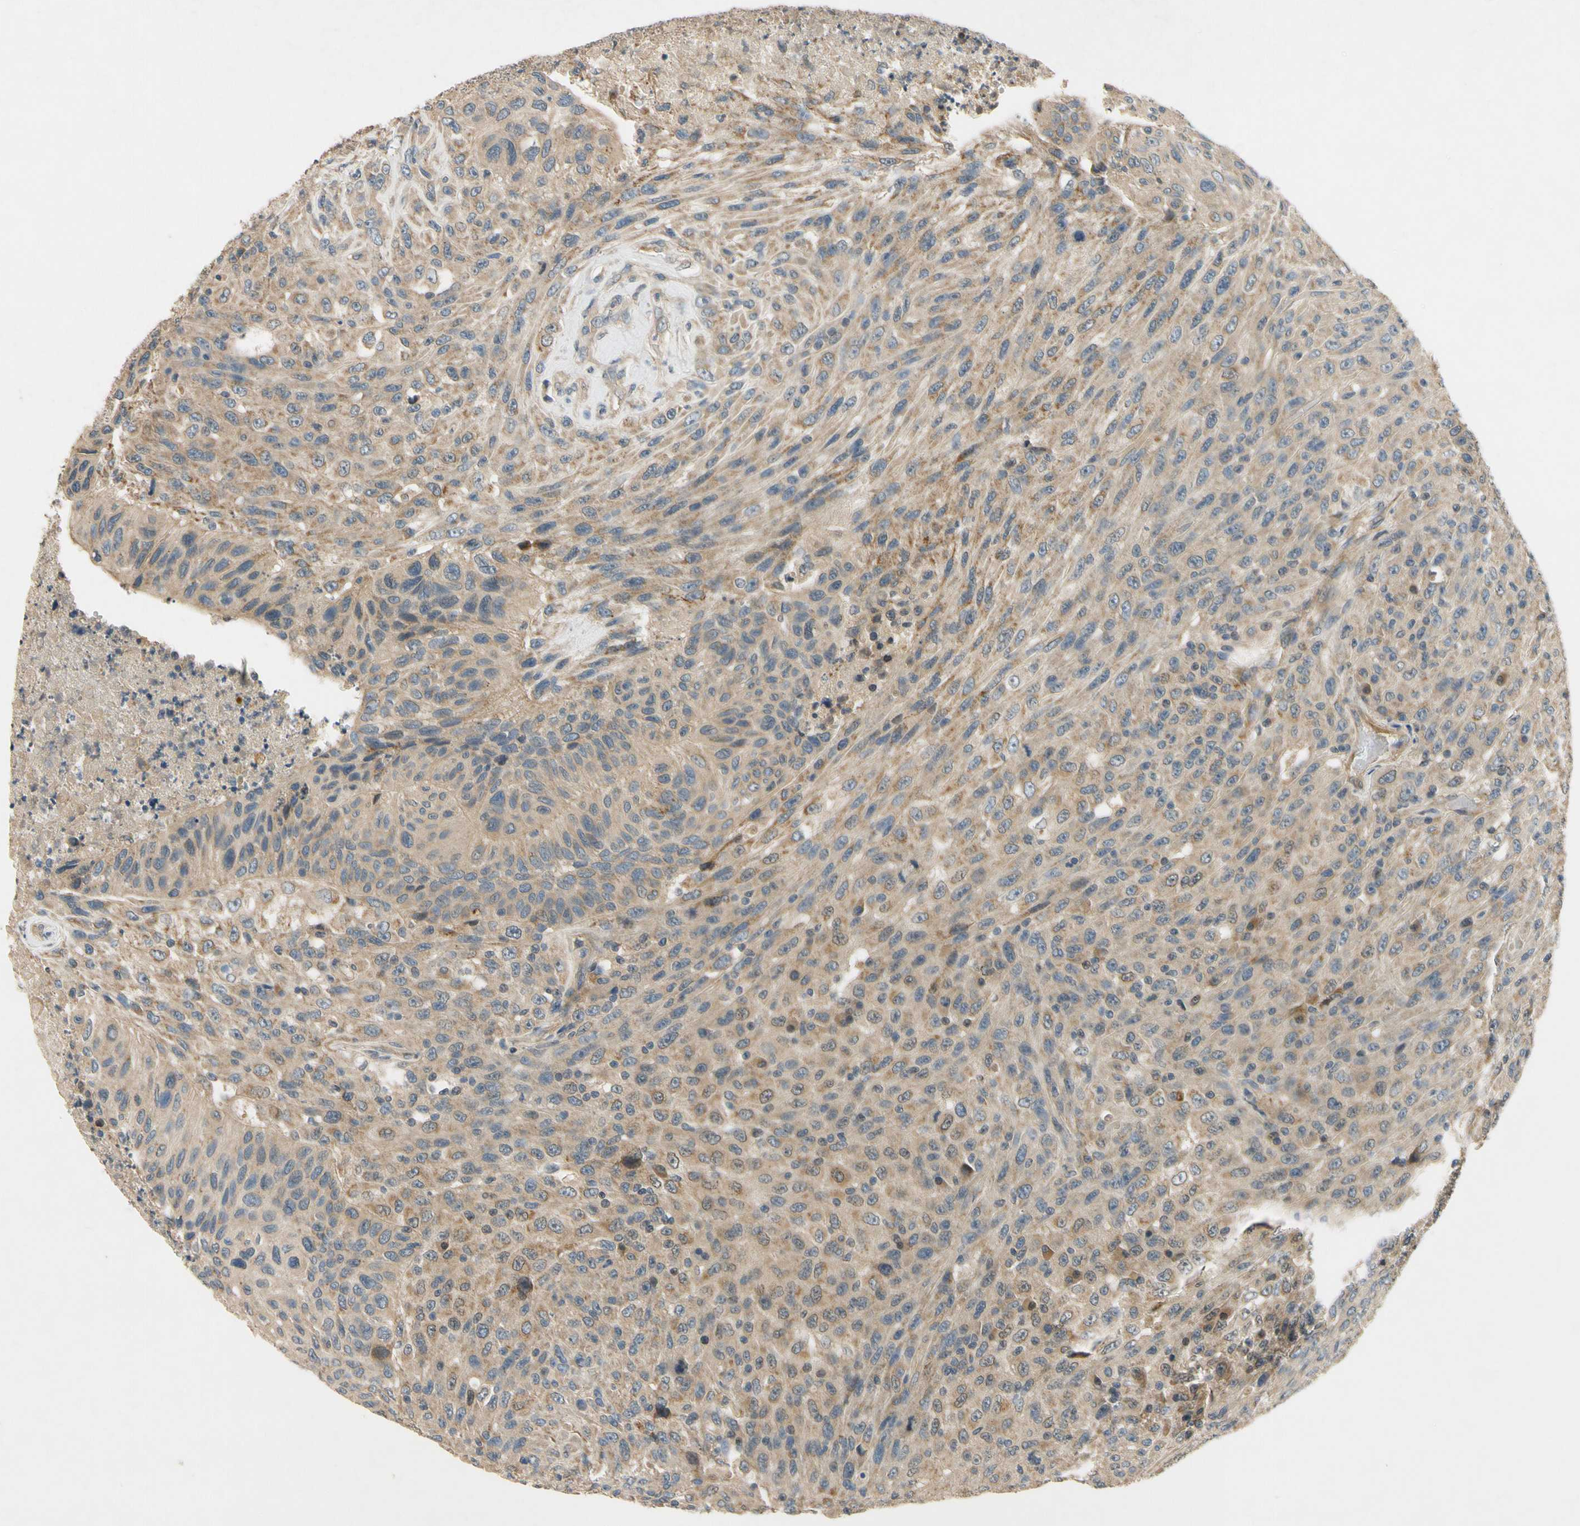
{"staining": {"intensity": "weak", "quantity": ">75%", "location": "cytoplasmic/membranous"}, "tissue": "urothelial cancer", "cell_type": "Tumor cells", "image_type": "cancer", "snomed": [{"axis": "morphology", "description": "Urothelial carcinoma, High grade"}, {"axis": "topography", "description": "Urinary bladder"}], "caption": "A brown stain shows weak cytoplasmic/membranous positivity of a protein in urothelial carcinoma (high-grade) tumor cells. The staining is performed using DAB brown chromogen to label protein expression. The nuclei are counter-stained blue using hematoxylin.", "gene": "ALKBH3", "patient": {"sex": "male", "age": 66}}